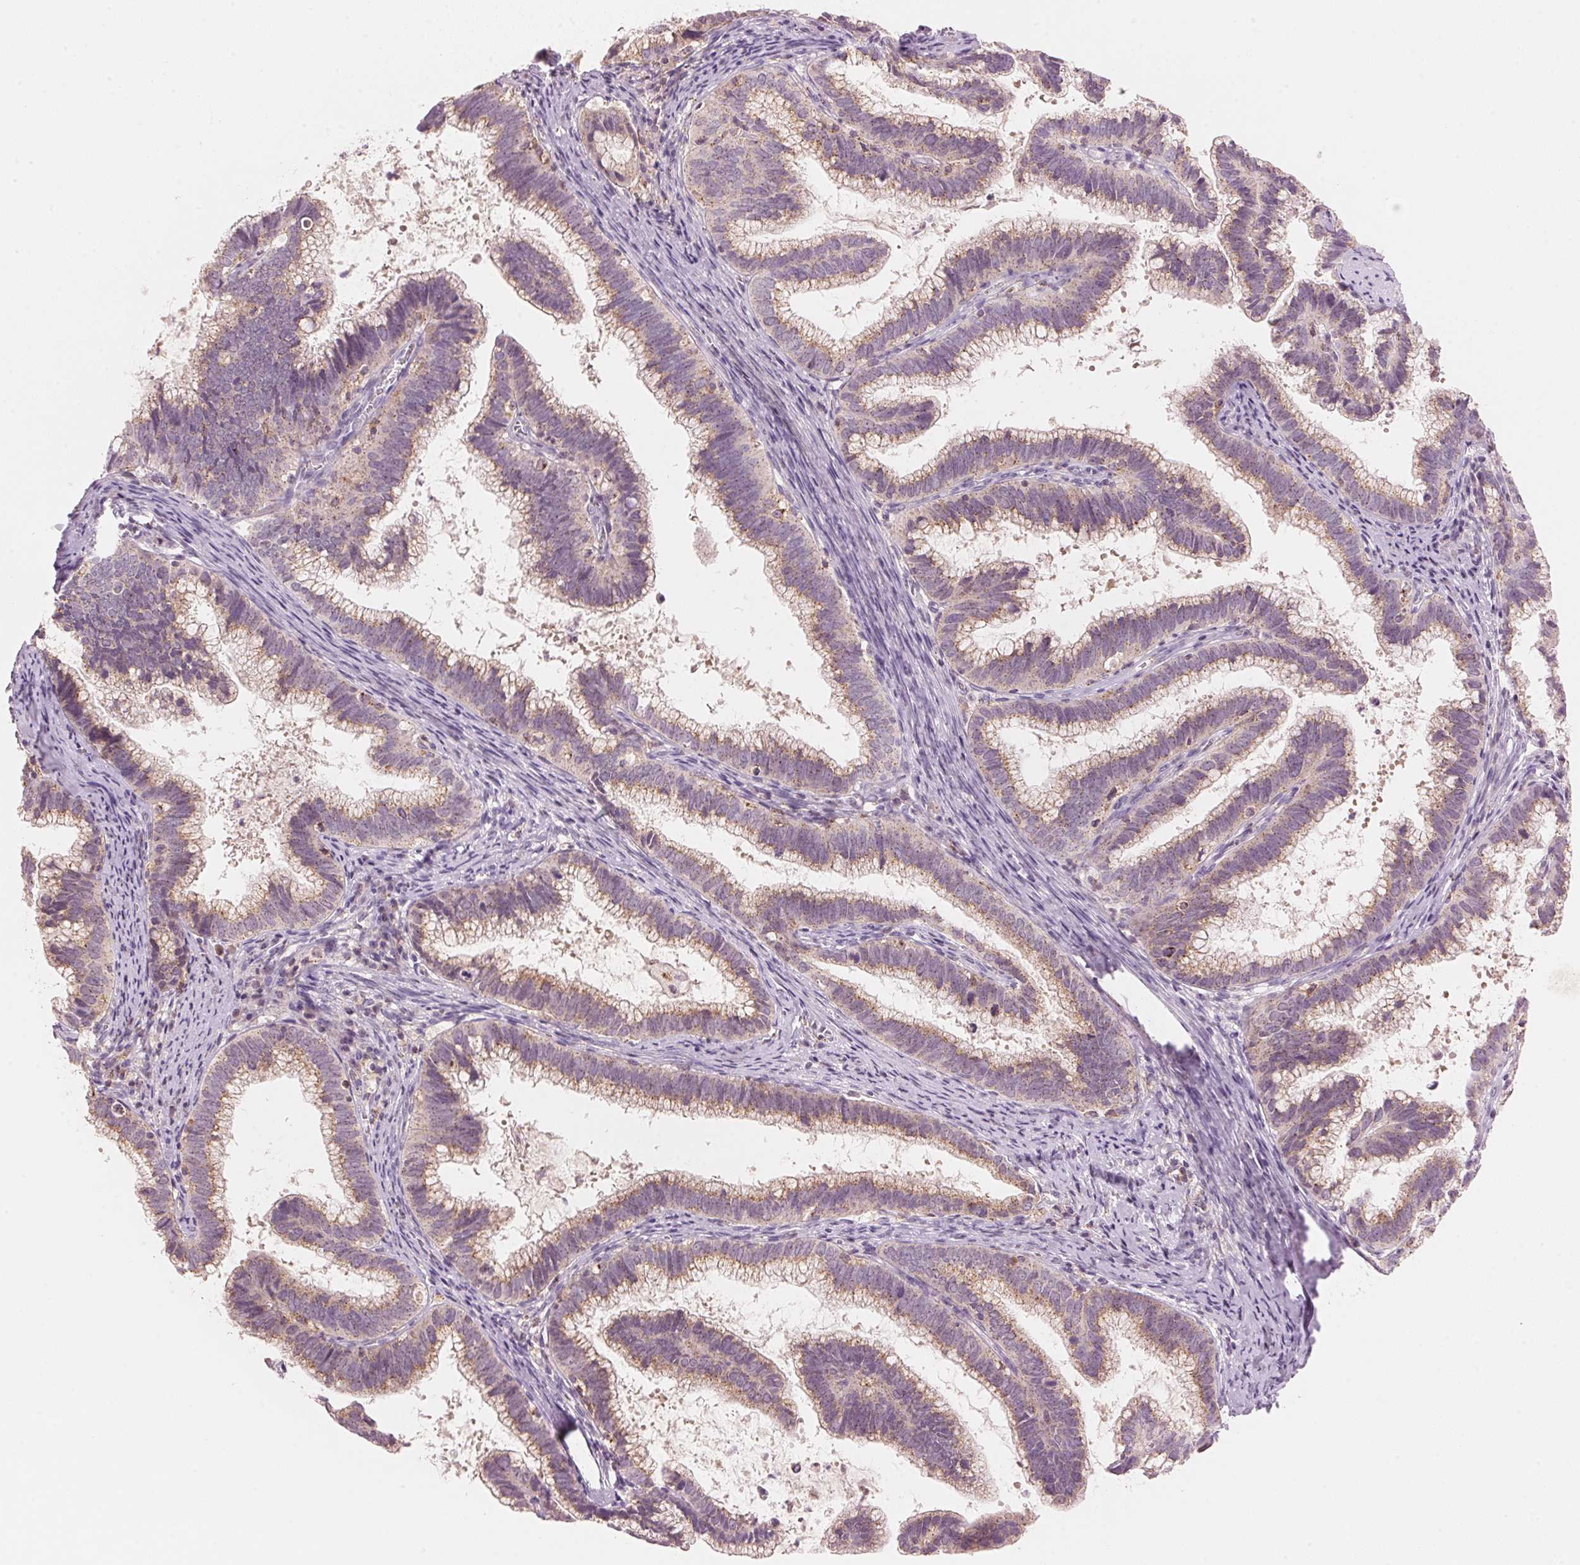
{"staining": {"intensity": "moderate", "quantity": "25%-75%", "location": "cytoplasmic/membranous"}, "tissue": "cervical cancer", "cell_type": "Tumor cells", "image_type": "cancer", "snomed": [{"axis": "morphology", "description": "Adenocarcinoma, NOS"}, {"axis": "topography", "description": "Cervix"}], "caption": "Immunohistochemistry (IHC) (DAB (3,3'-diaminobenzidine)) staining of cervical cancer (adenocarcinoma) displays moderate cytoplasmic/membranous protein expression in approximately 25%-75% of tumor cells.", "gene": "HOXB13", "patient": {"sex": "female", "age": 61}}